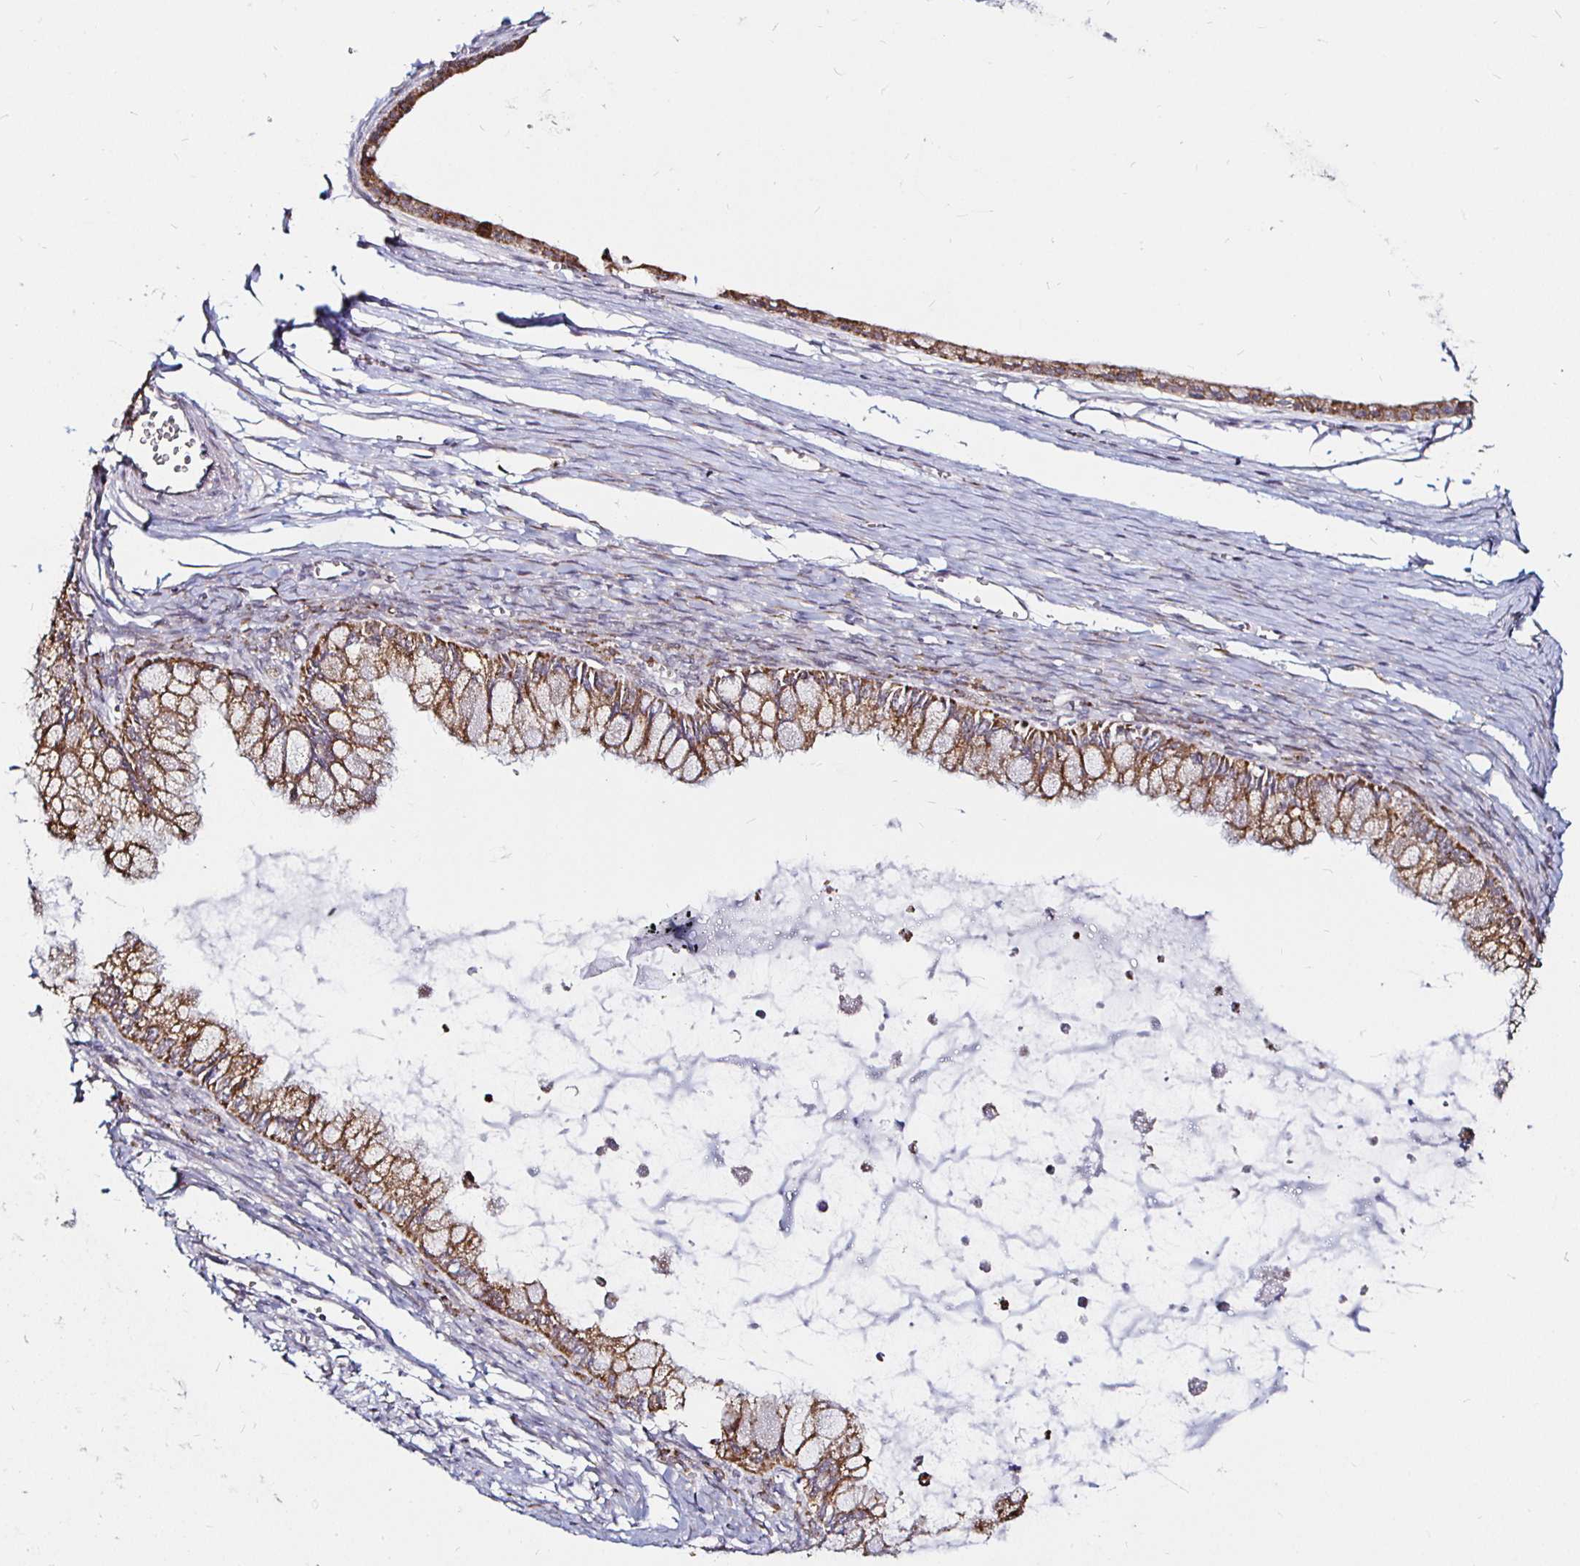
{"staining": {"intensity": "moderate", "quantity": ">75%", "location": "cytoplasmic/membranous"}, "tissue": "ovarian cancer", "cell_type": "Tumor cells", "image_type": "cancer", "snomed": [{"axis": "morphology", "description": "Cystadenocarcinoma, mucinous, NOS"}, {"axis": "topography", "description": "Ovary"}], "caption": "Protein expression analysis of human ovarian mucinous cystadenocarcinoma reveals moderate cytoplasmic/membranous expression in approximately >75% of tumor cells.", "gene": "ATG3", "patient": {"sex": "female", "age": 34}}